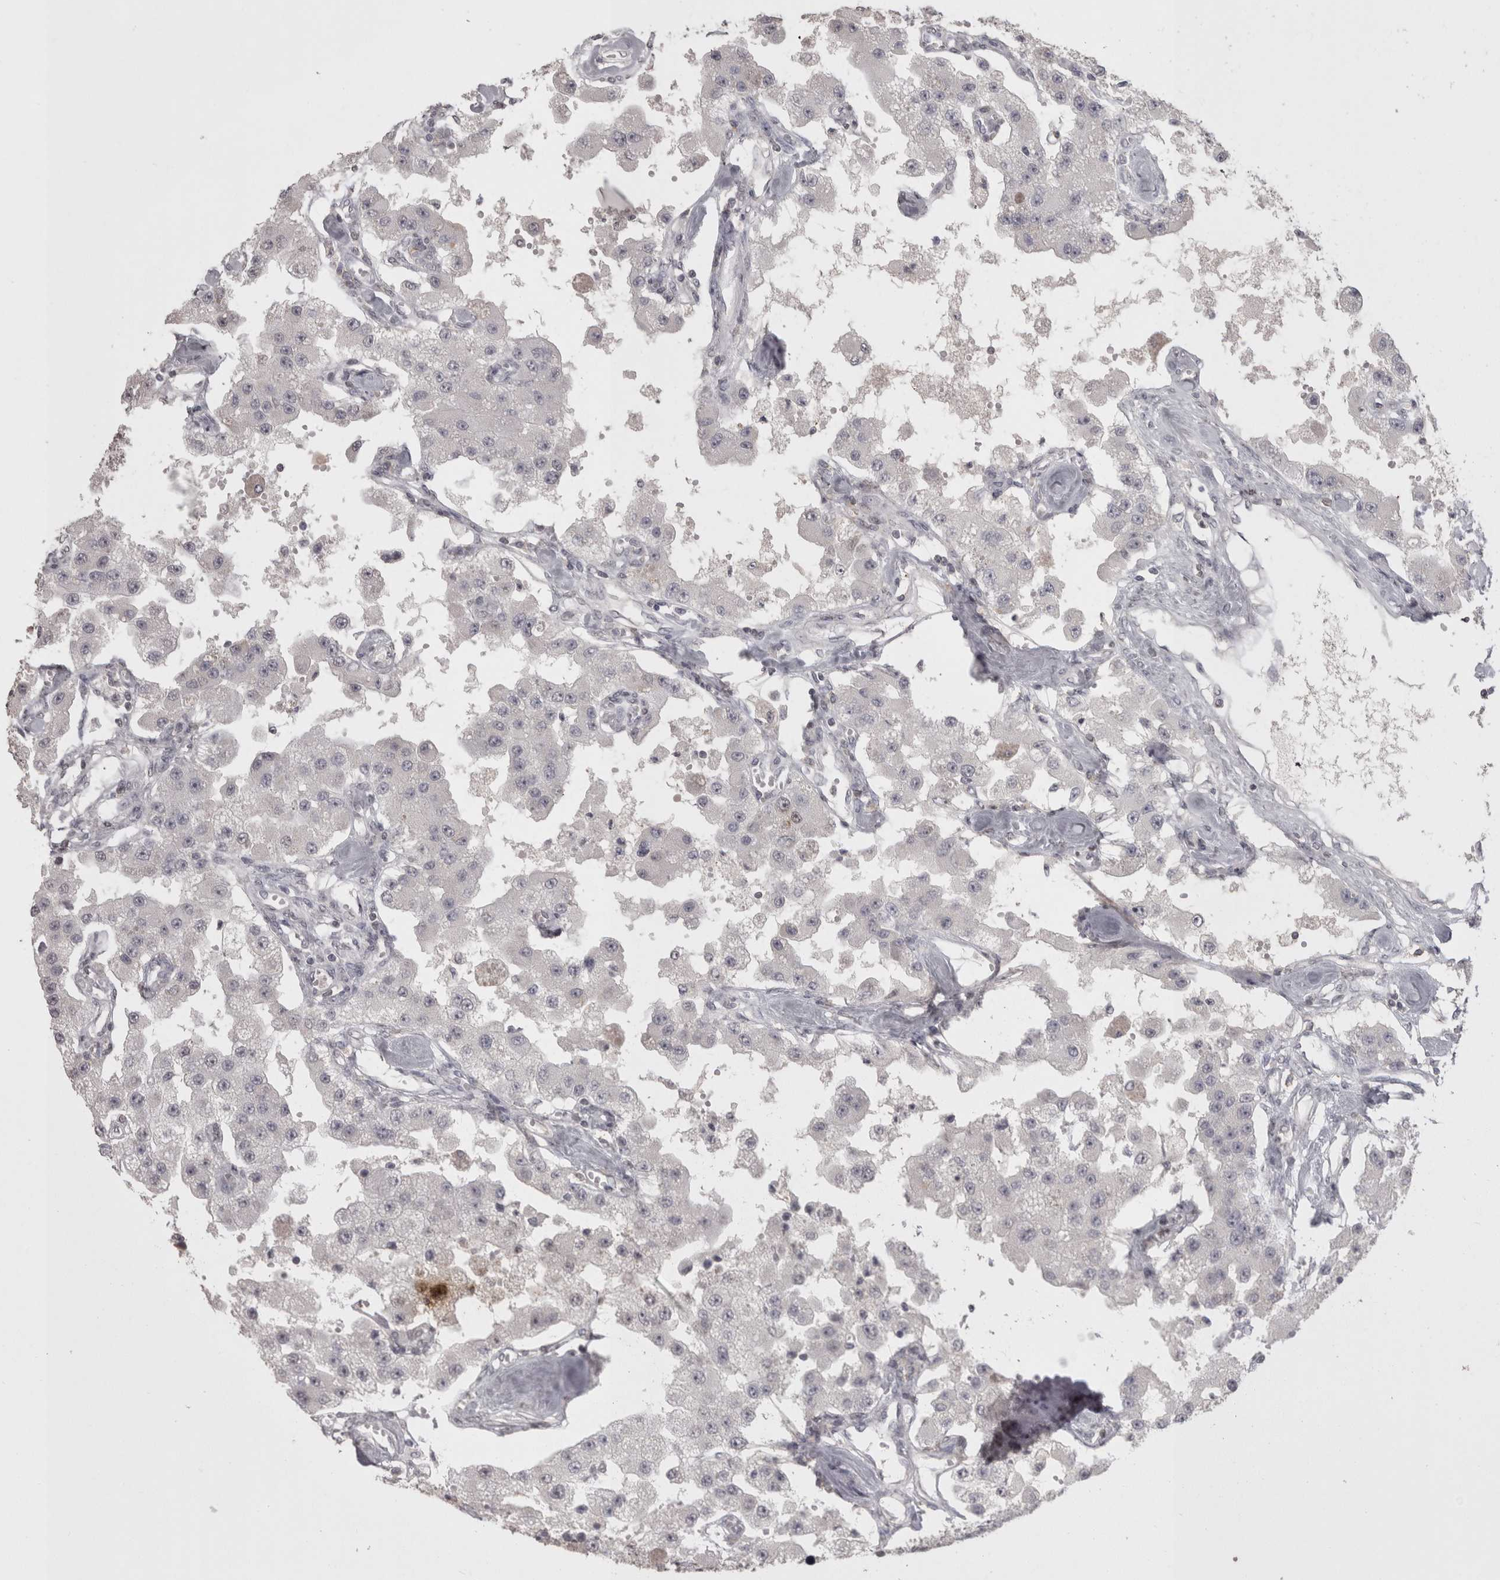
{"staining": {"intensity": "negative", "quantity": "none", "location": "none"}, "tissue": "carcinoid", "cell_type": "Tumor cells", "image_type": "cancer", "snomed": [{"axis": "morphology", "description": "Carcinoid, malignant, NOS"}, {"axis": "topography", "description": "Pancreas"}], "caption": "This image is of carcinoid stained with IHC to label a protein in brown with the nuclei are counter-stained blue. There is no staining in tumor cells.", "gene": "LAX1", "patient": {"sex": "male", "age": 41}}